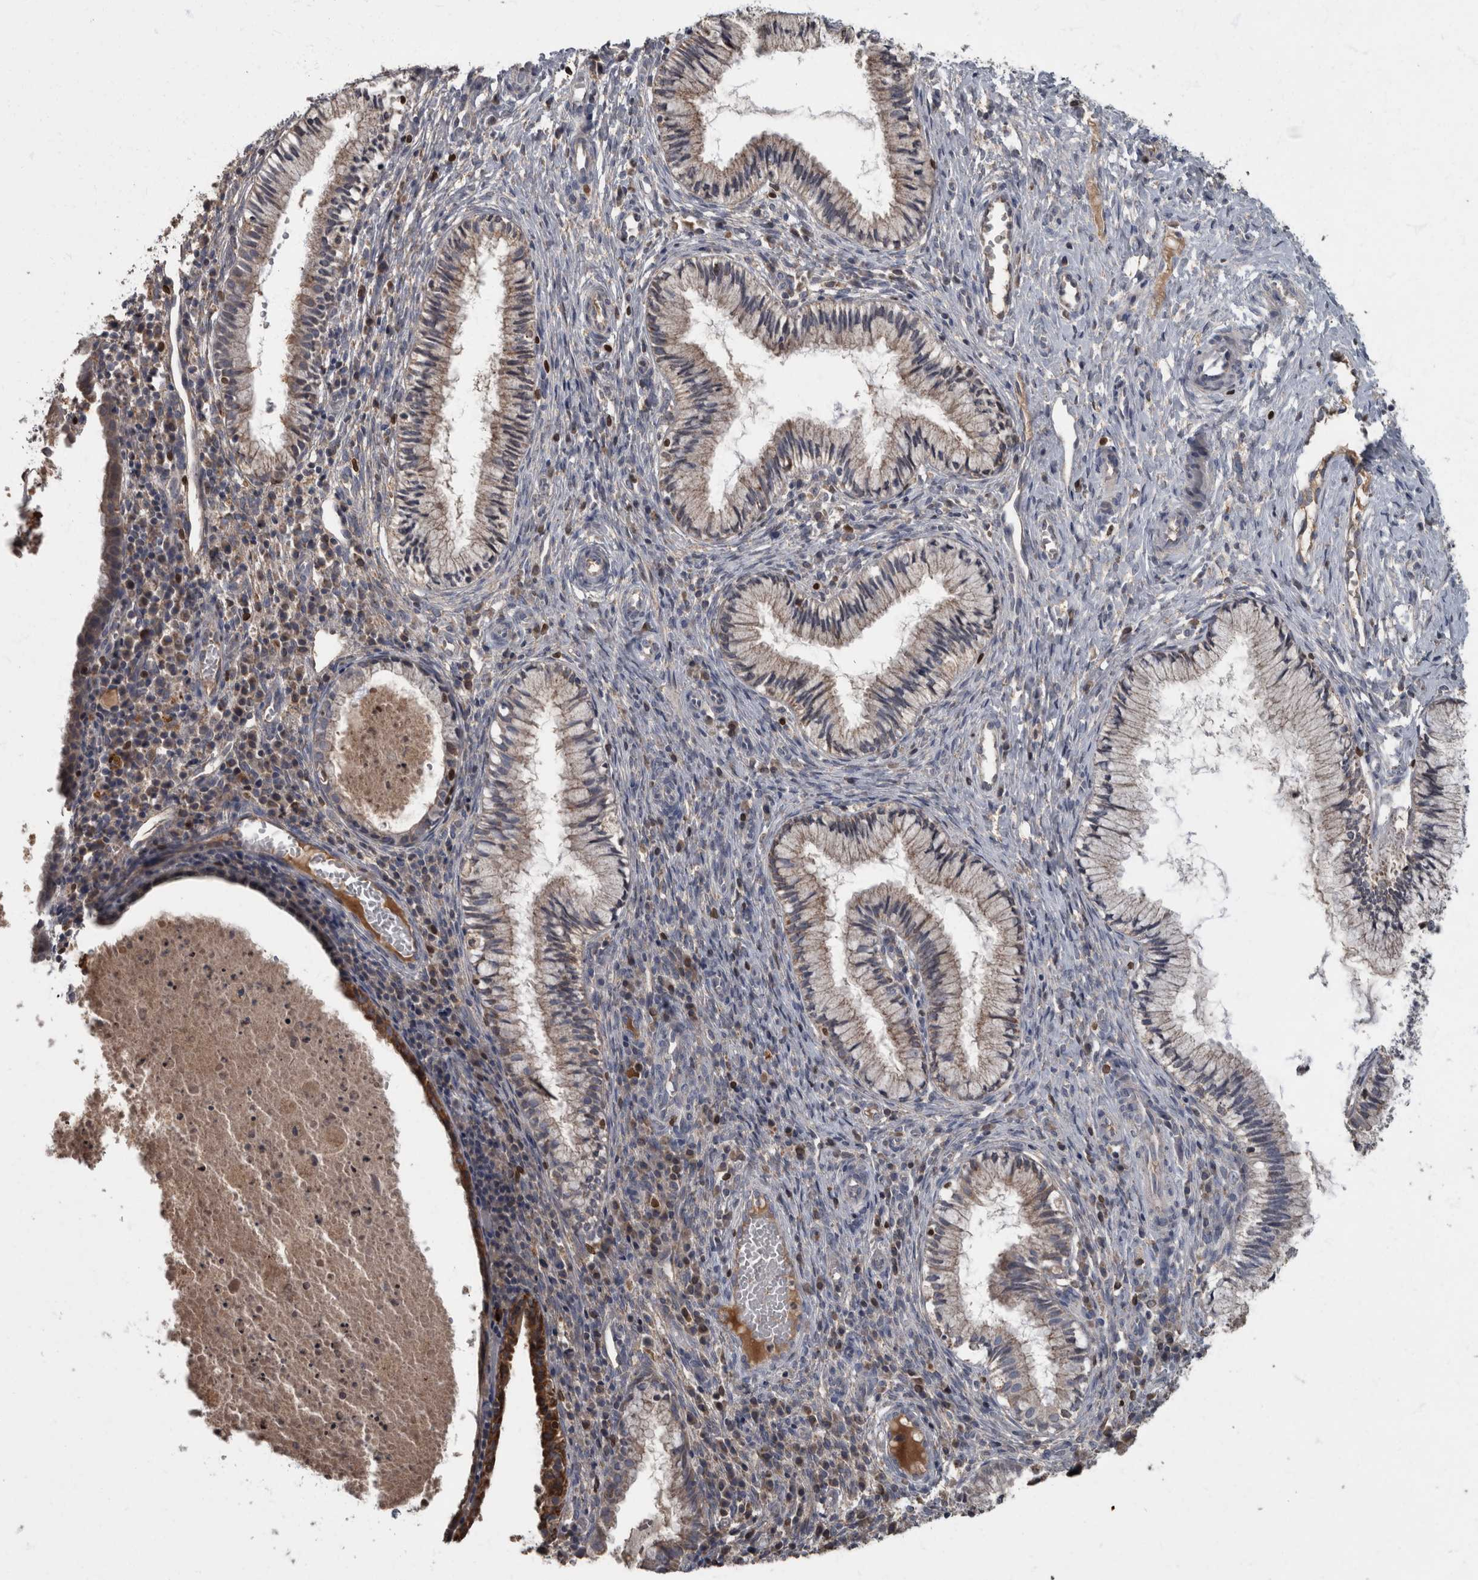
{"staining": {"intensity": "weak", "quantity": "25%-75%", "location": "cytoplasmic/membranous"}, "tissue": "cervix", "cell_type": "Glandular cells", "image_type": "normal", "snomed": [{"axis": "morphology", "description": "Normal tissue, NOS"}, {"axis": "topography", "description": "Cervix"}], "caption": "The micrograph exhibits immunohistochemical staining of unremarkable cervix. There is weak cytoplasmic/membranous expression is present in about 25%-75% of glandular cells.", "gene": "PPP1R3C", "patient": {"sex": "female", "age": 27}}